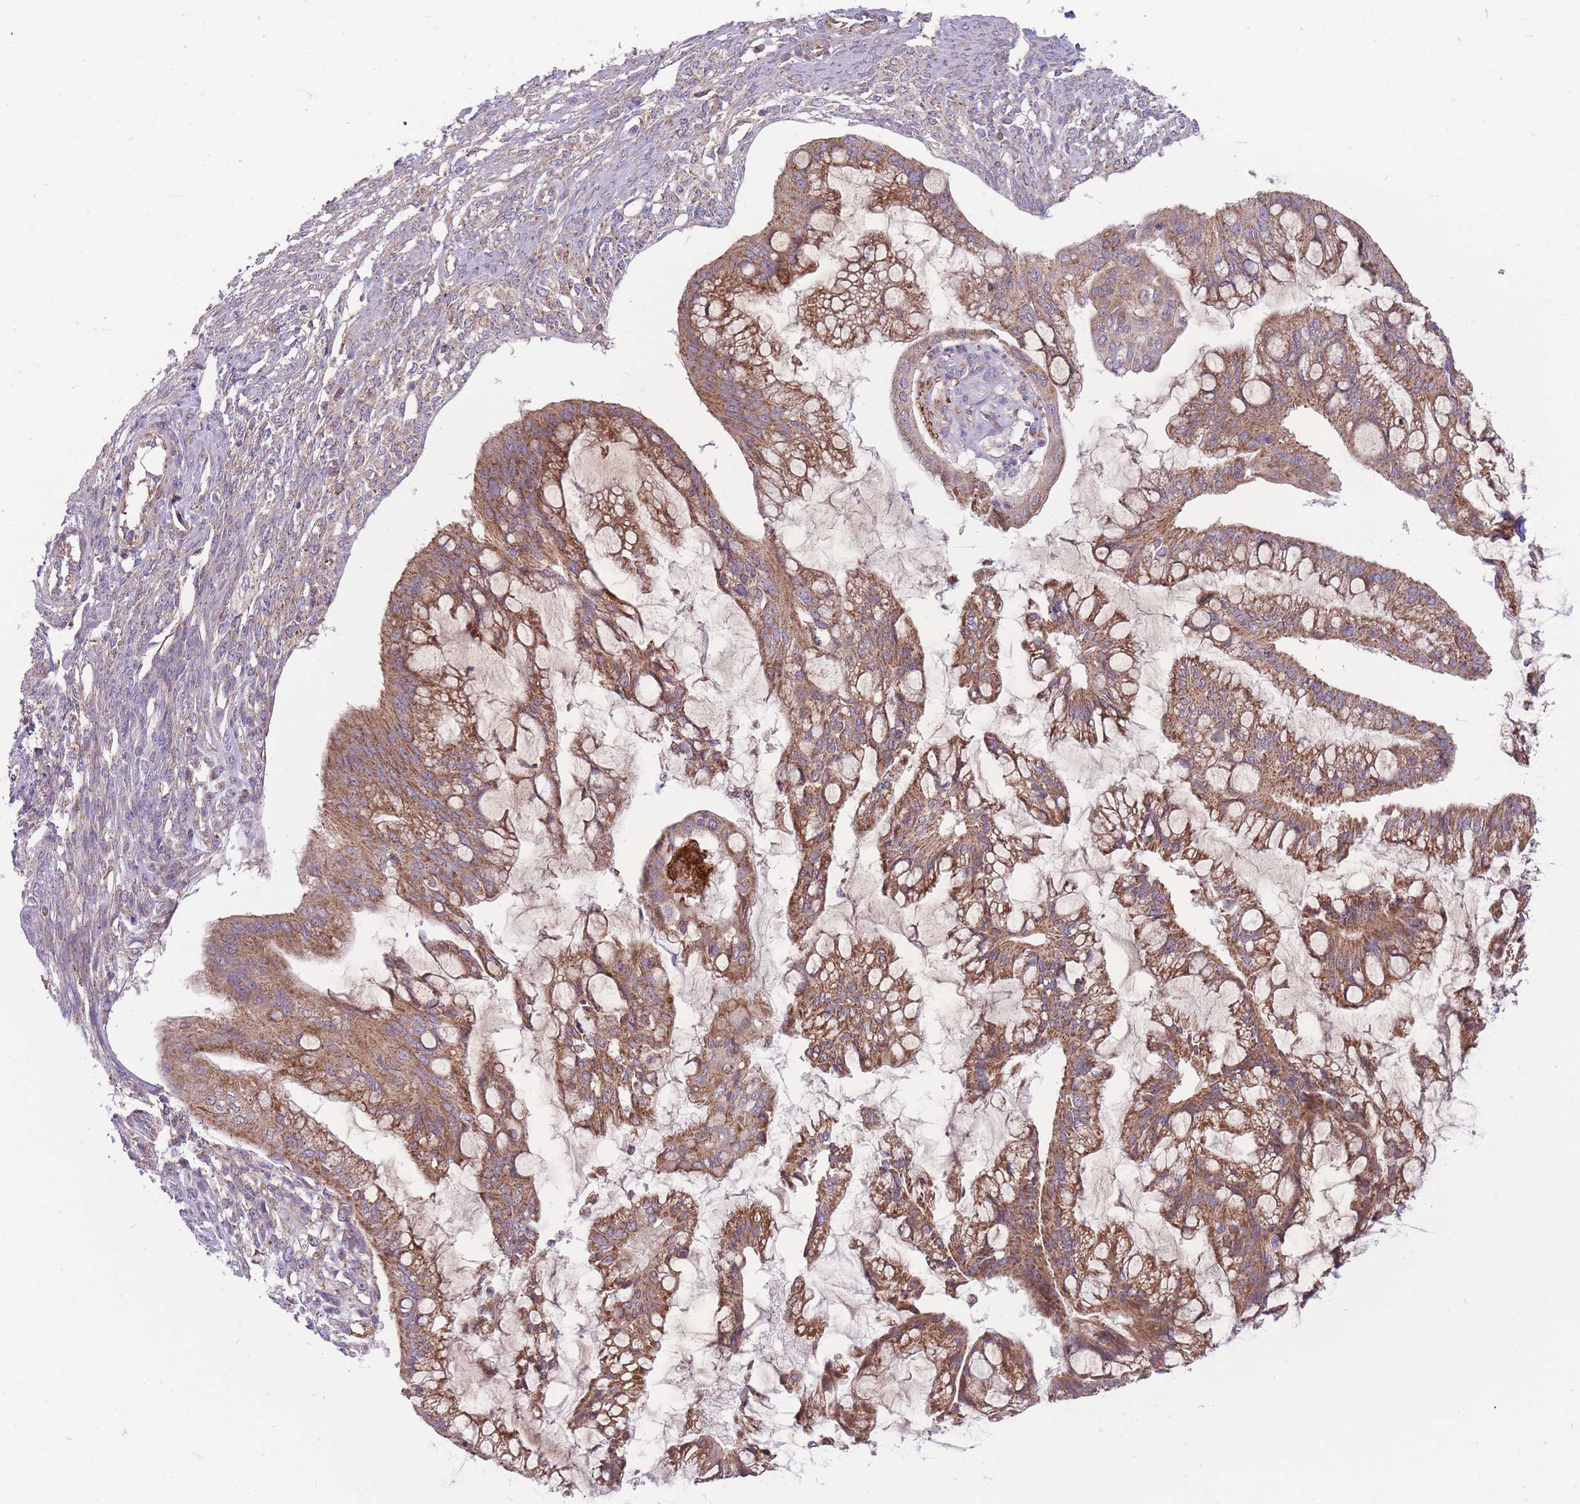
{"staining": {"intensity": "strong", "quantity": ">75%", "location": "cytoplasmic/membranous"}, "tissue": "ovarian cancer", "cell_type": "Tumor cells", "image_type": "cancer", "snomed": [{"axis": "morphology", "description": "Cystadenocarcinoma, mucinous, NOS"}, {"axis": "topography", "description": "Ovary"}], "caption": "Protein analysis of ovarian cancer (mucinous cystadenocarcinoma) tissue demonstrates strong cytoplasmic/membranous positivity in approximately >75% of tumor cells.", "gene": "ANKRD10", "patient": {"sex": "female", "age": 73}}